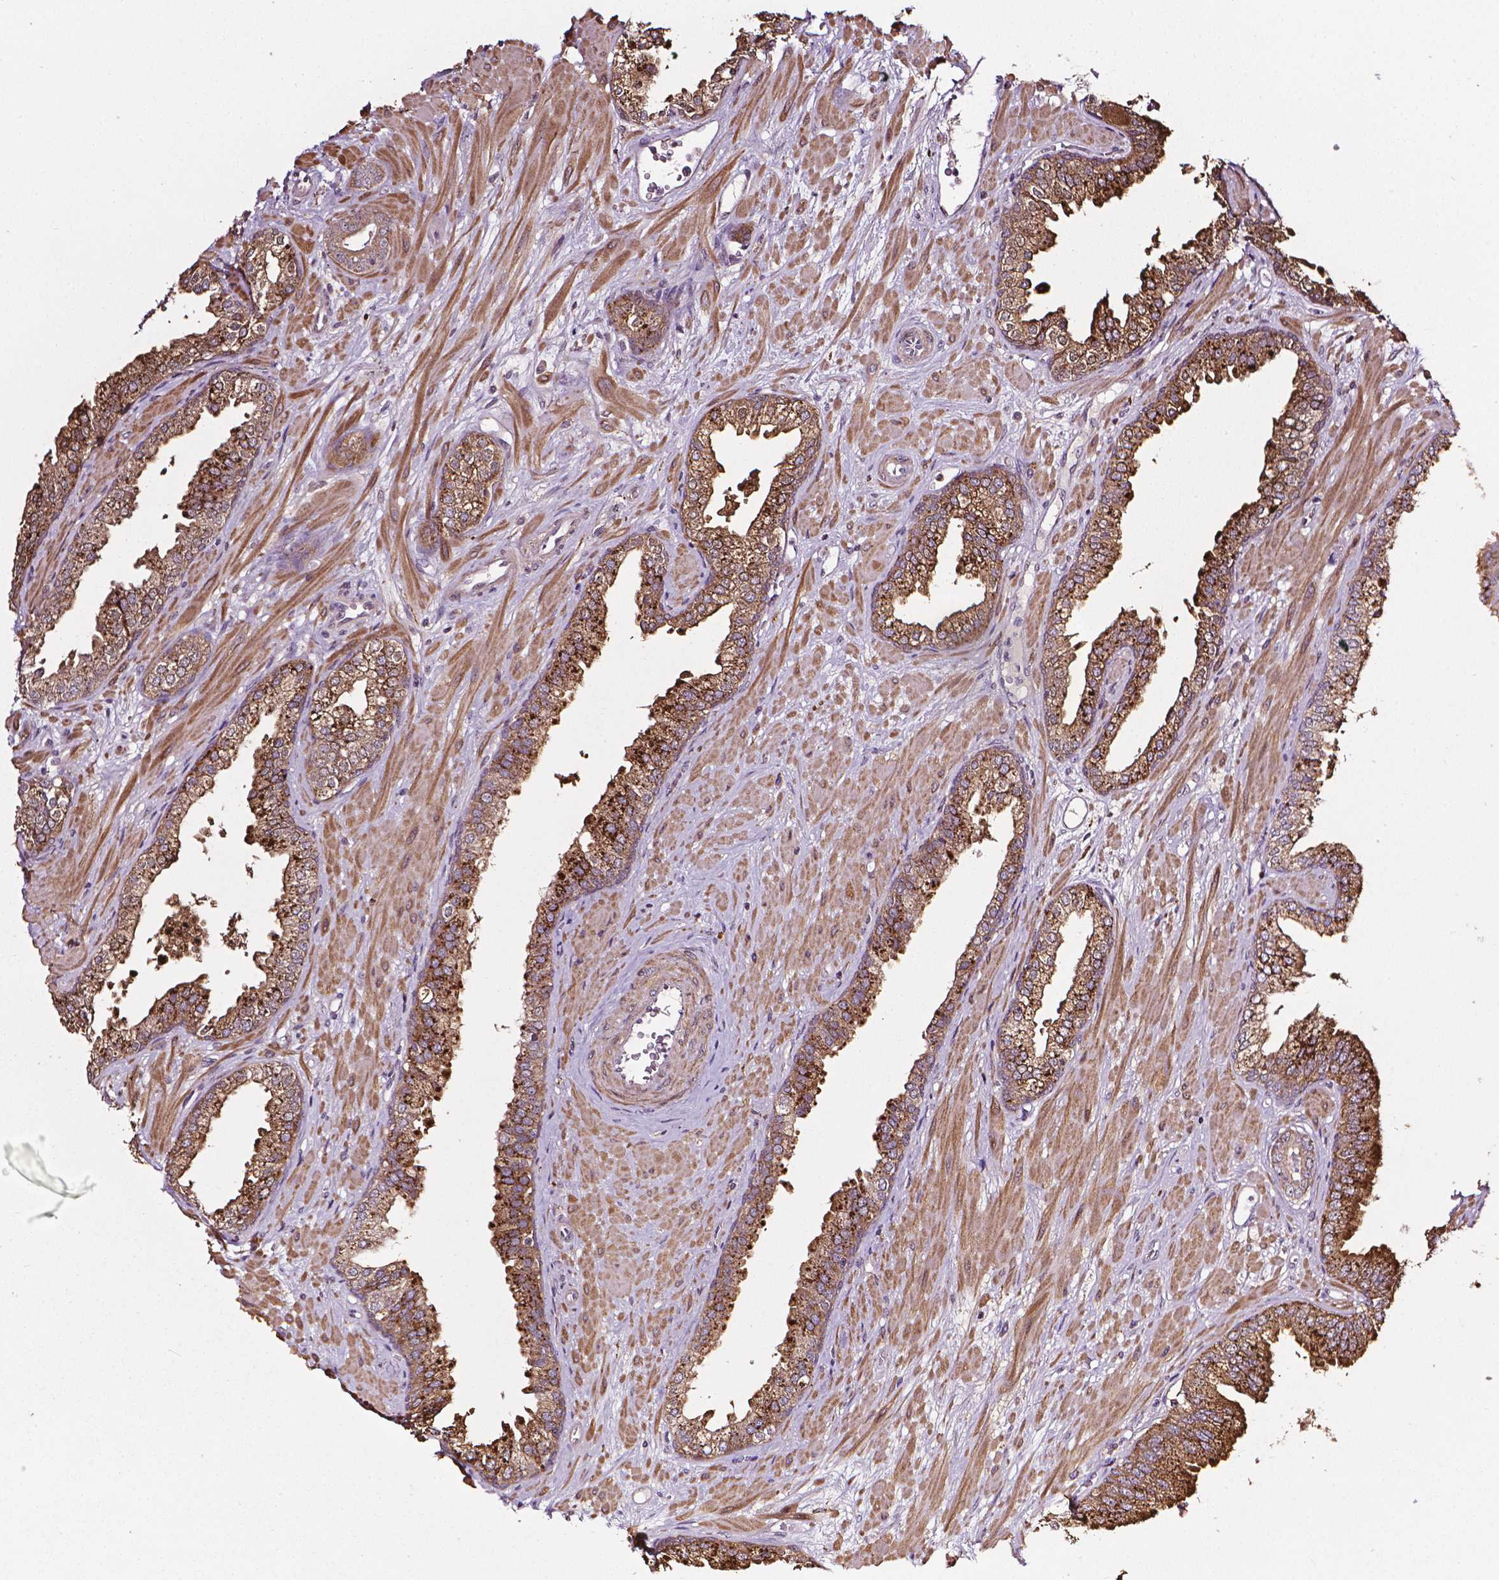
{"staining": {"intensity": "moderate", "quantity": ">75%", "location": "cytoplasmic/membranous"}, "tissue": "prostate cancer", "cell_type": "Tumor cells", "image_type": "cancer", "snomed": [{"axis": "morphology", "description": "Adenocarcinoma, Low grade"}, {"axis": "topography", "description": "Prostate"}], "caption": "Protein staining by immunohistochemistry (IHC) demonstrates moderate cytoplasmic/membranous staining in approximately >75% of tumor cells in prostate cancer (low-grade adenocarcinoma).", "gene": "PRAG1", "patient": {"sex": "male", "age": 61}}